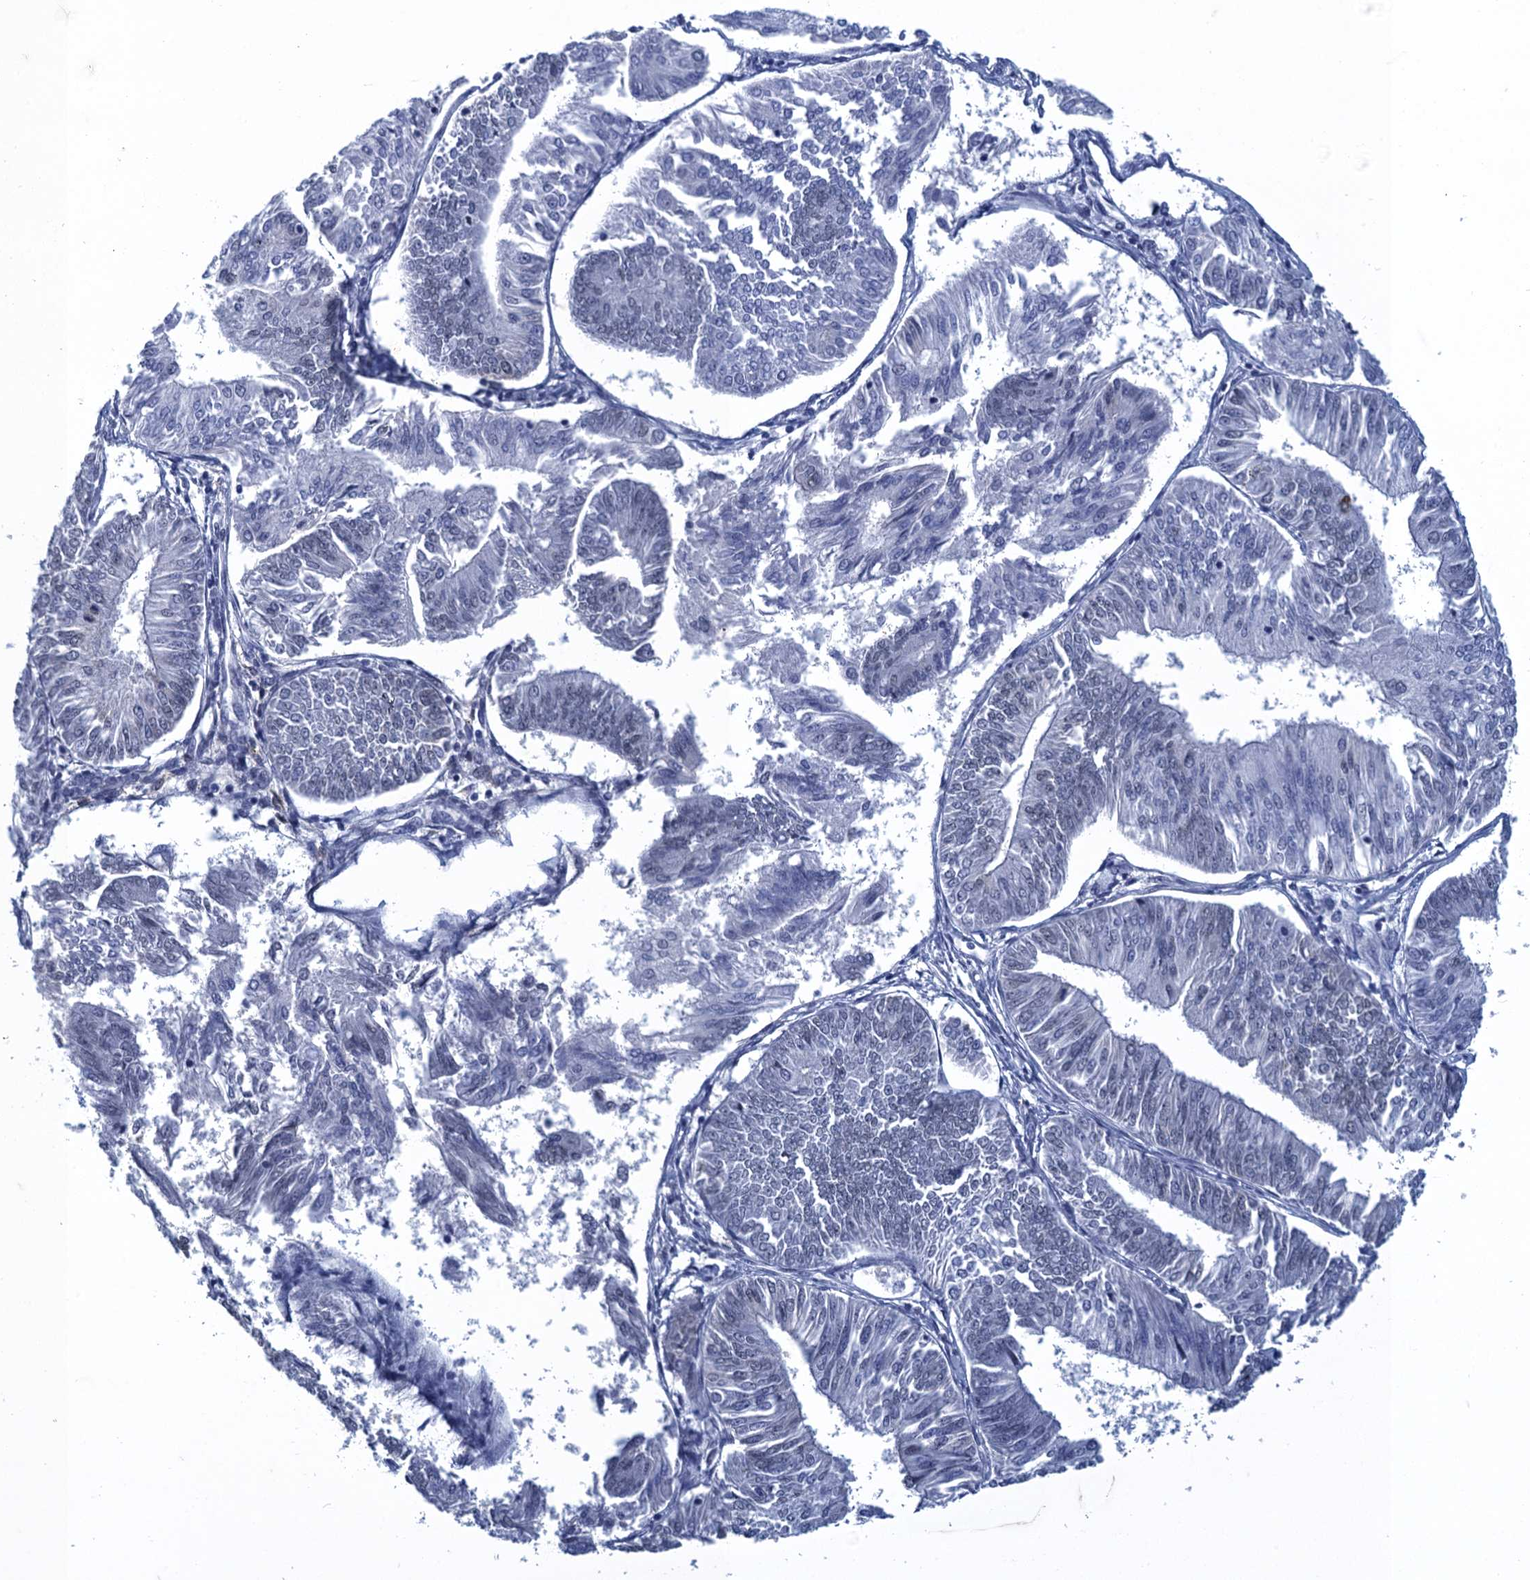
{"staining": {"intensity": "negative", "quantity": "none", "location": "none"}, "tissue": "endometrial cancer", "cell_type": "Tumor cells", "image_type": "cancer", "snomed": [{"axis": "morphology", "description": "Adenocarcinoma, NOS"}, {"axis": "topography", "description": "Endometrium"}], "caption": "This is a photomicrograph of IHC staining of endometrial cancer (adenocarcinoma), which shows no positivity in tumor cells.", "gene": "GINS3", "patient": {"sex": "female", "age": 58}}